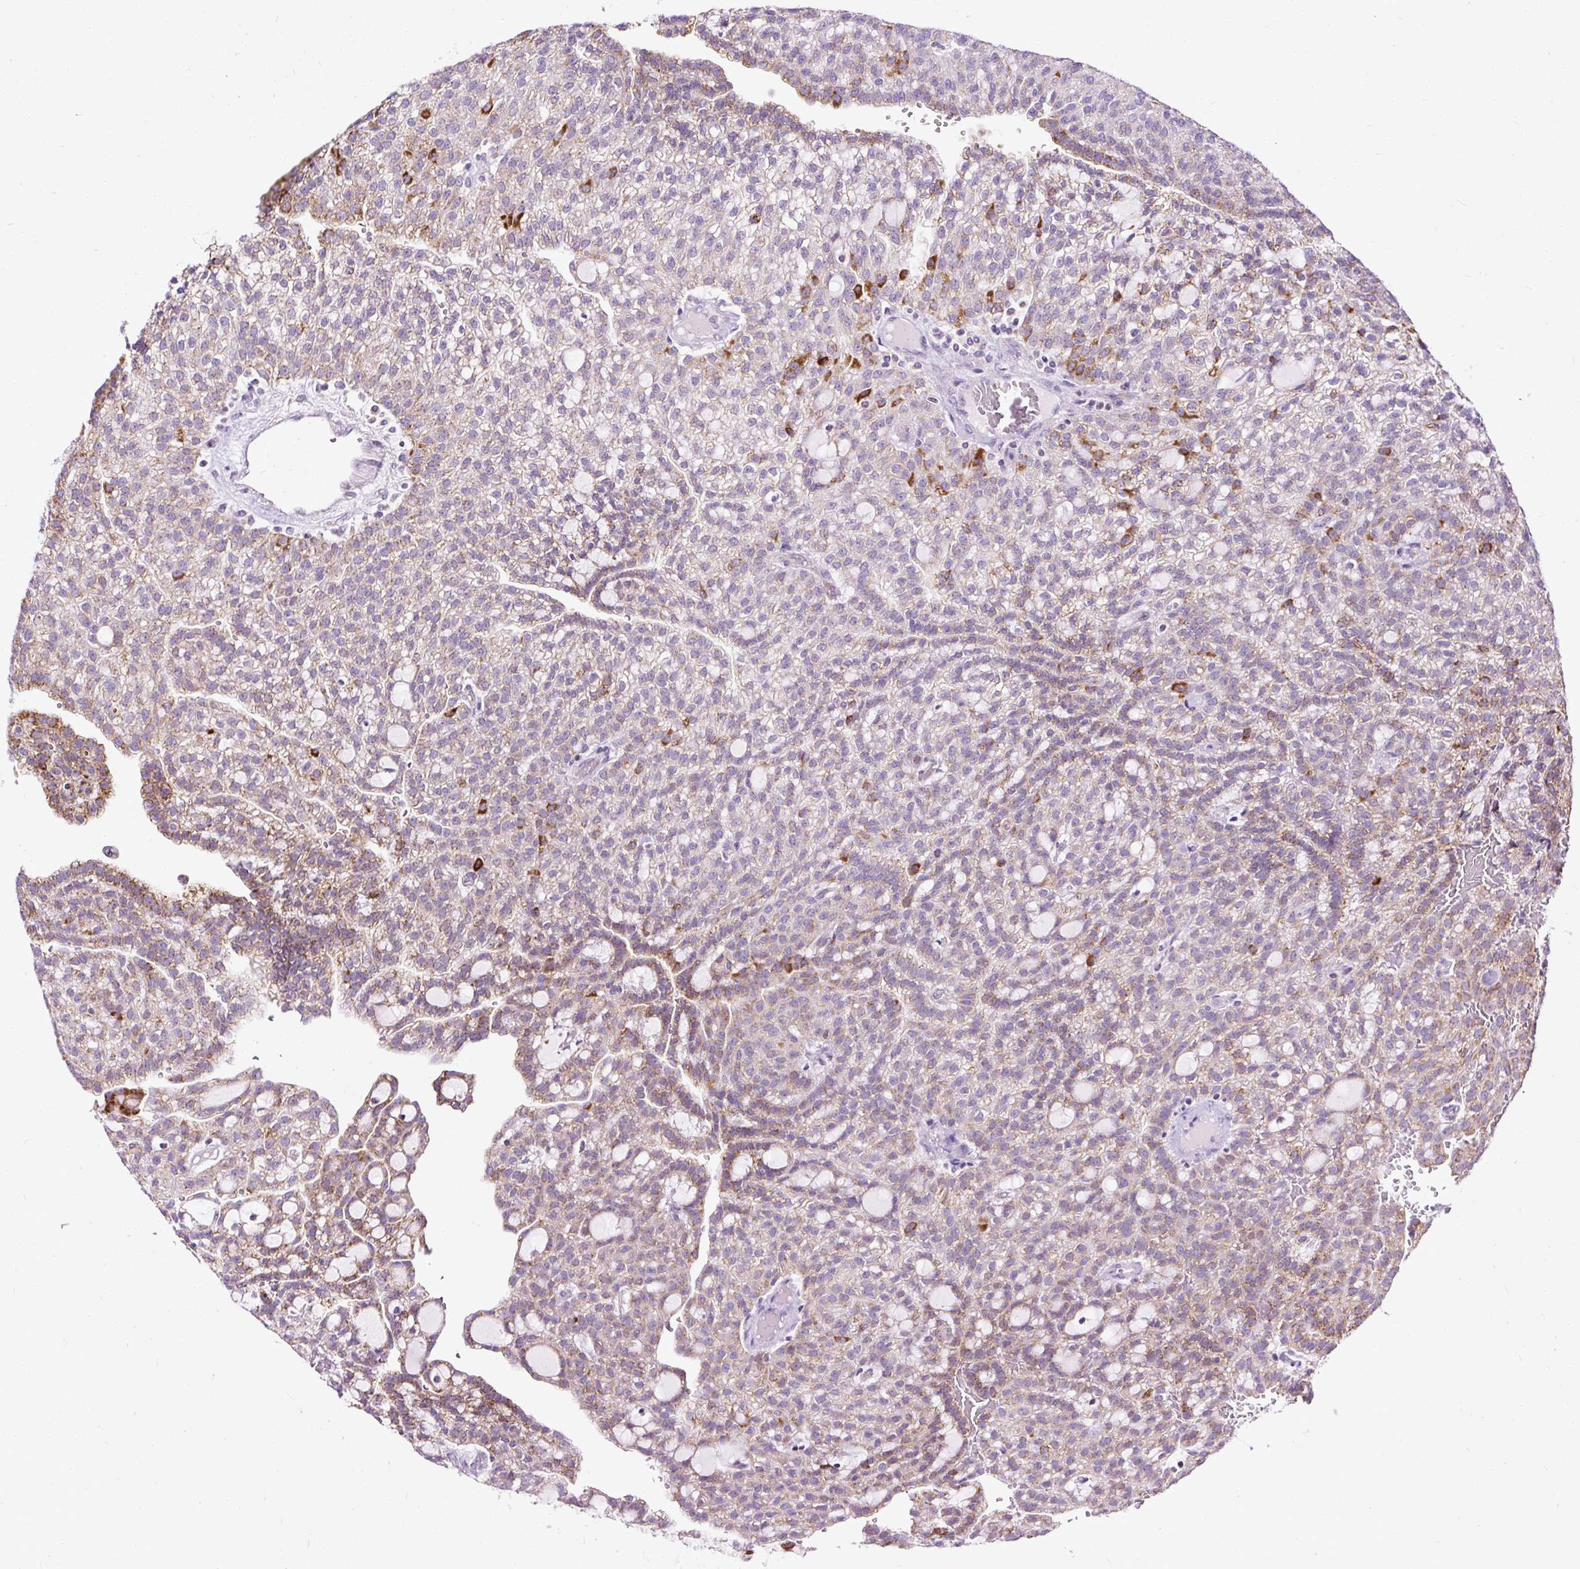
{"staining": {"intensity": "moderate", "quantity": "25%-75%", "location": "cytoplasmic/membranous"}, "tissue": "renal cancer", "cell_type": "Tumor cells", "image_type": "cancer", "snomed": [{"axis": "morphology", "description": "Adenocarcinoma, NOS"}, {"axis": "topography", "description": "Kidney"}], "caption": "A brown stain highlights moderate cytoplasmic/membranous staining of a protein in renal adenocarcinoma tumor cells. Nuclei are stained in blue.", "gene": "FMC1", "patient": {"sex": "male", "age": 63}}